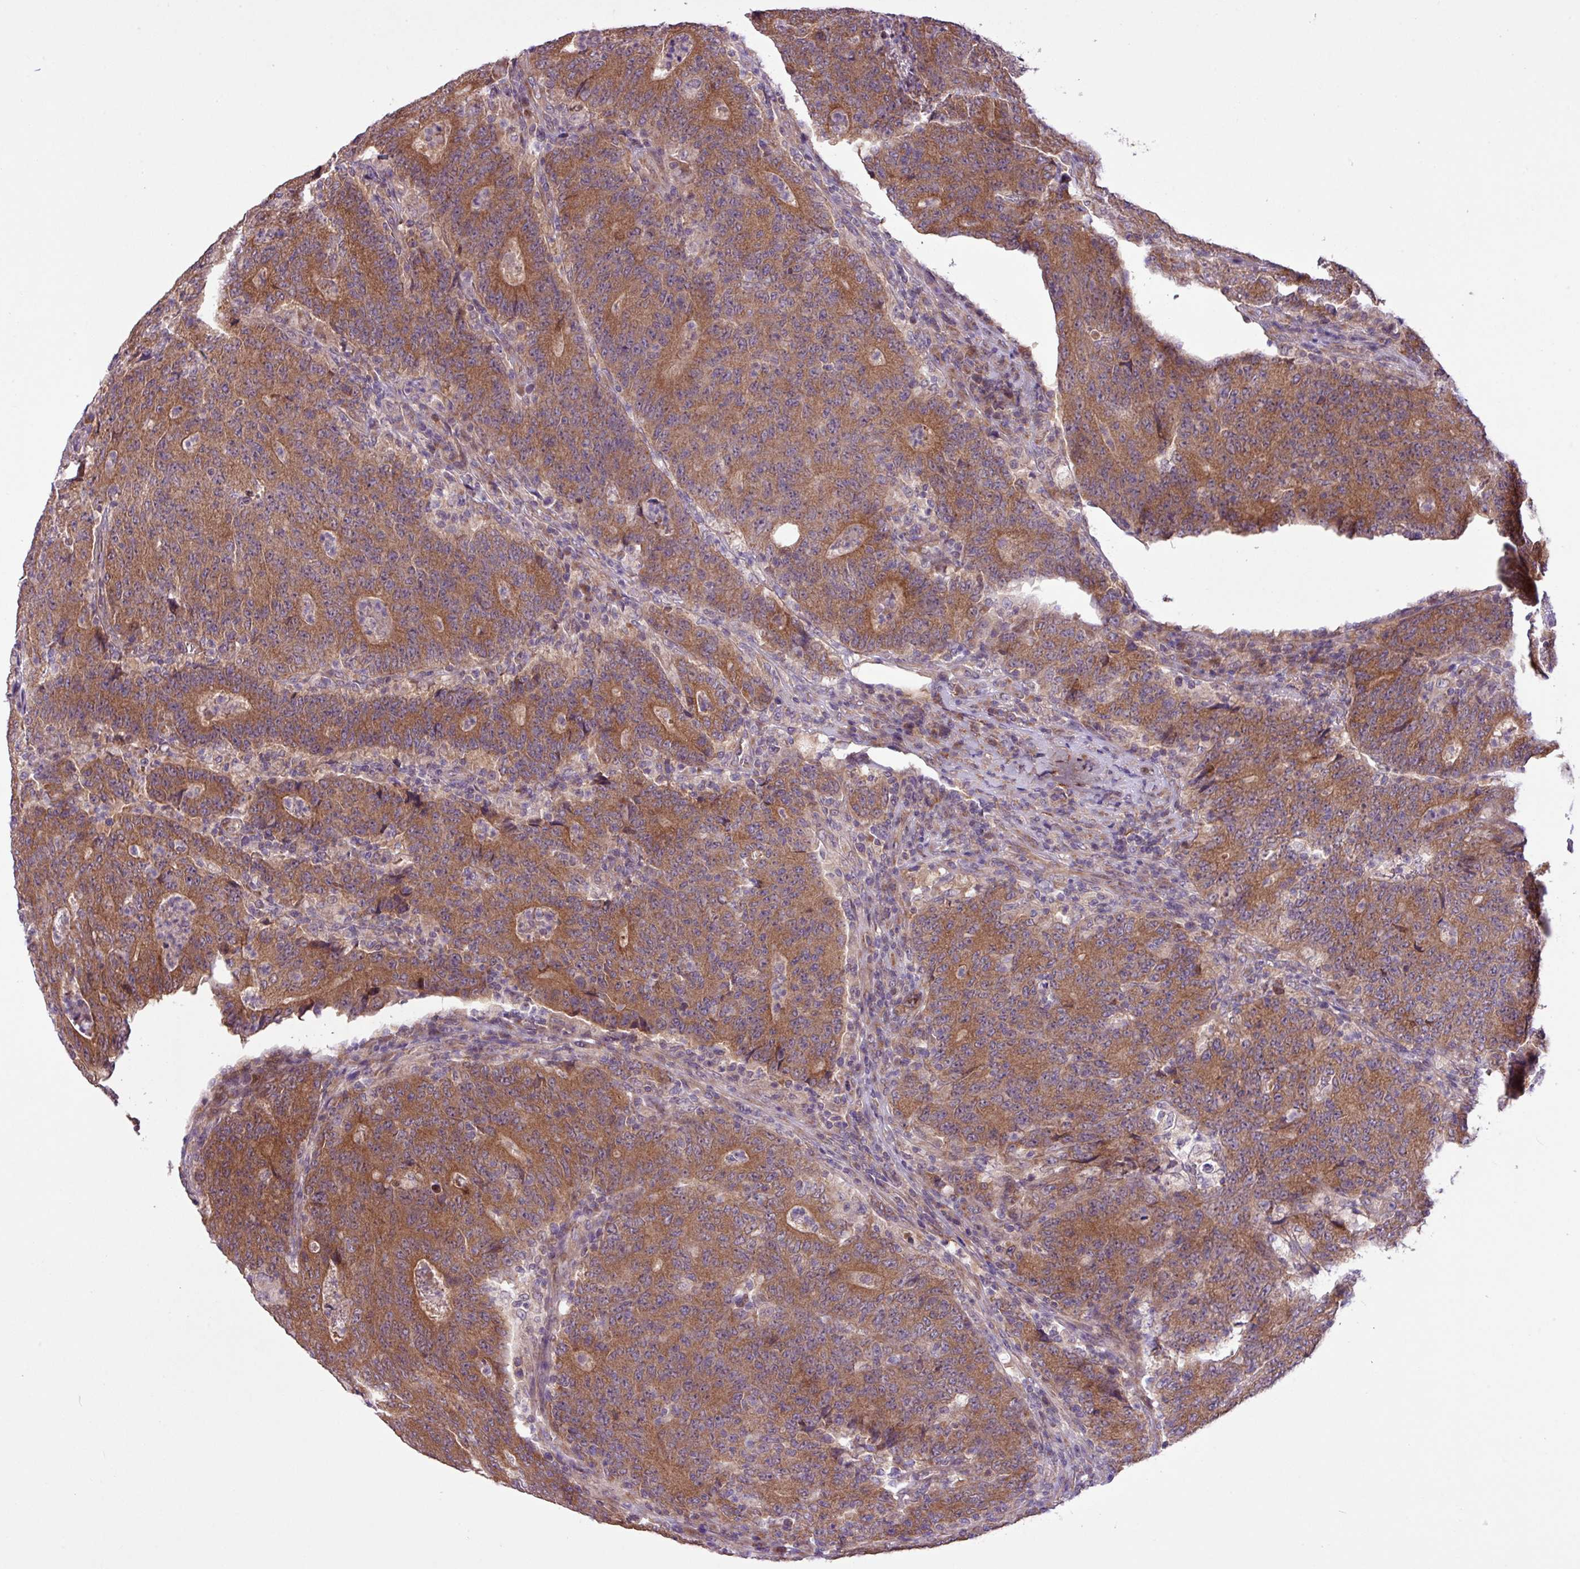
{"staining": {"intensity": "moderate", "quantity": ">75%", "location": "cytoplasmic/membranous"}, "tissue": "colorectal cancer", "cell_type": "Tumor cells", "image_type": "cancer", "snomed": [{"axis": "morphology", "description": "Adenocarcinoma, NOS"}, {"axis": "topography", "description": "Colon"}], "caption": "Immunohistochemistry (IHC) image of colorectal cancer (adenocarcinoma) stained for a protein (brown), which exhibits medium levels of moderate cytoplasmic/membranous expression in about >75% of tumor cells.", "gene": "TIMM10B", "patient": {"sex": "female", "age": 75}}